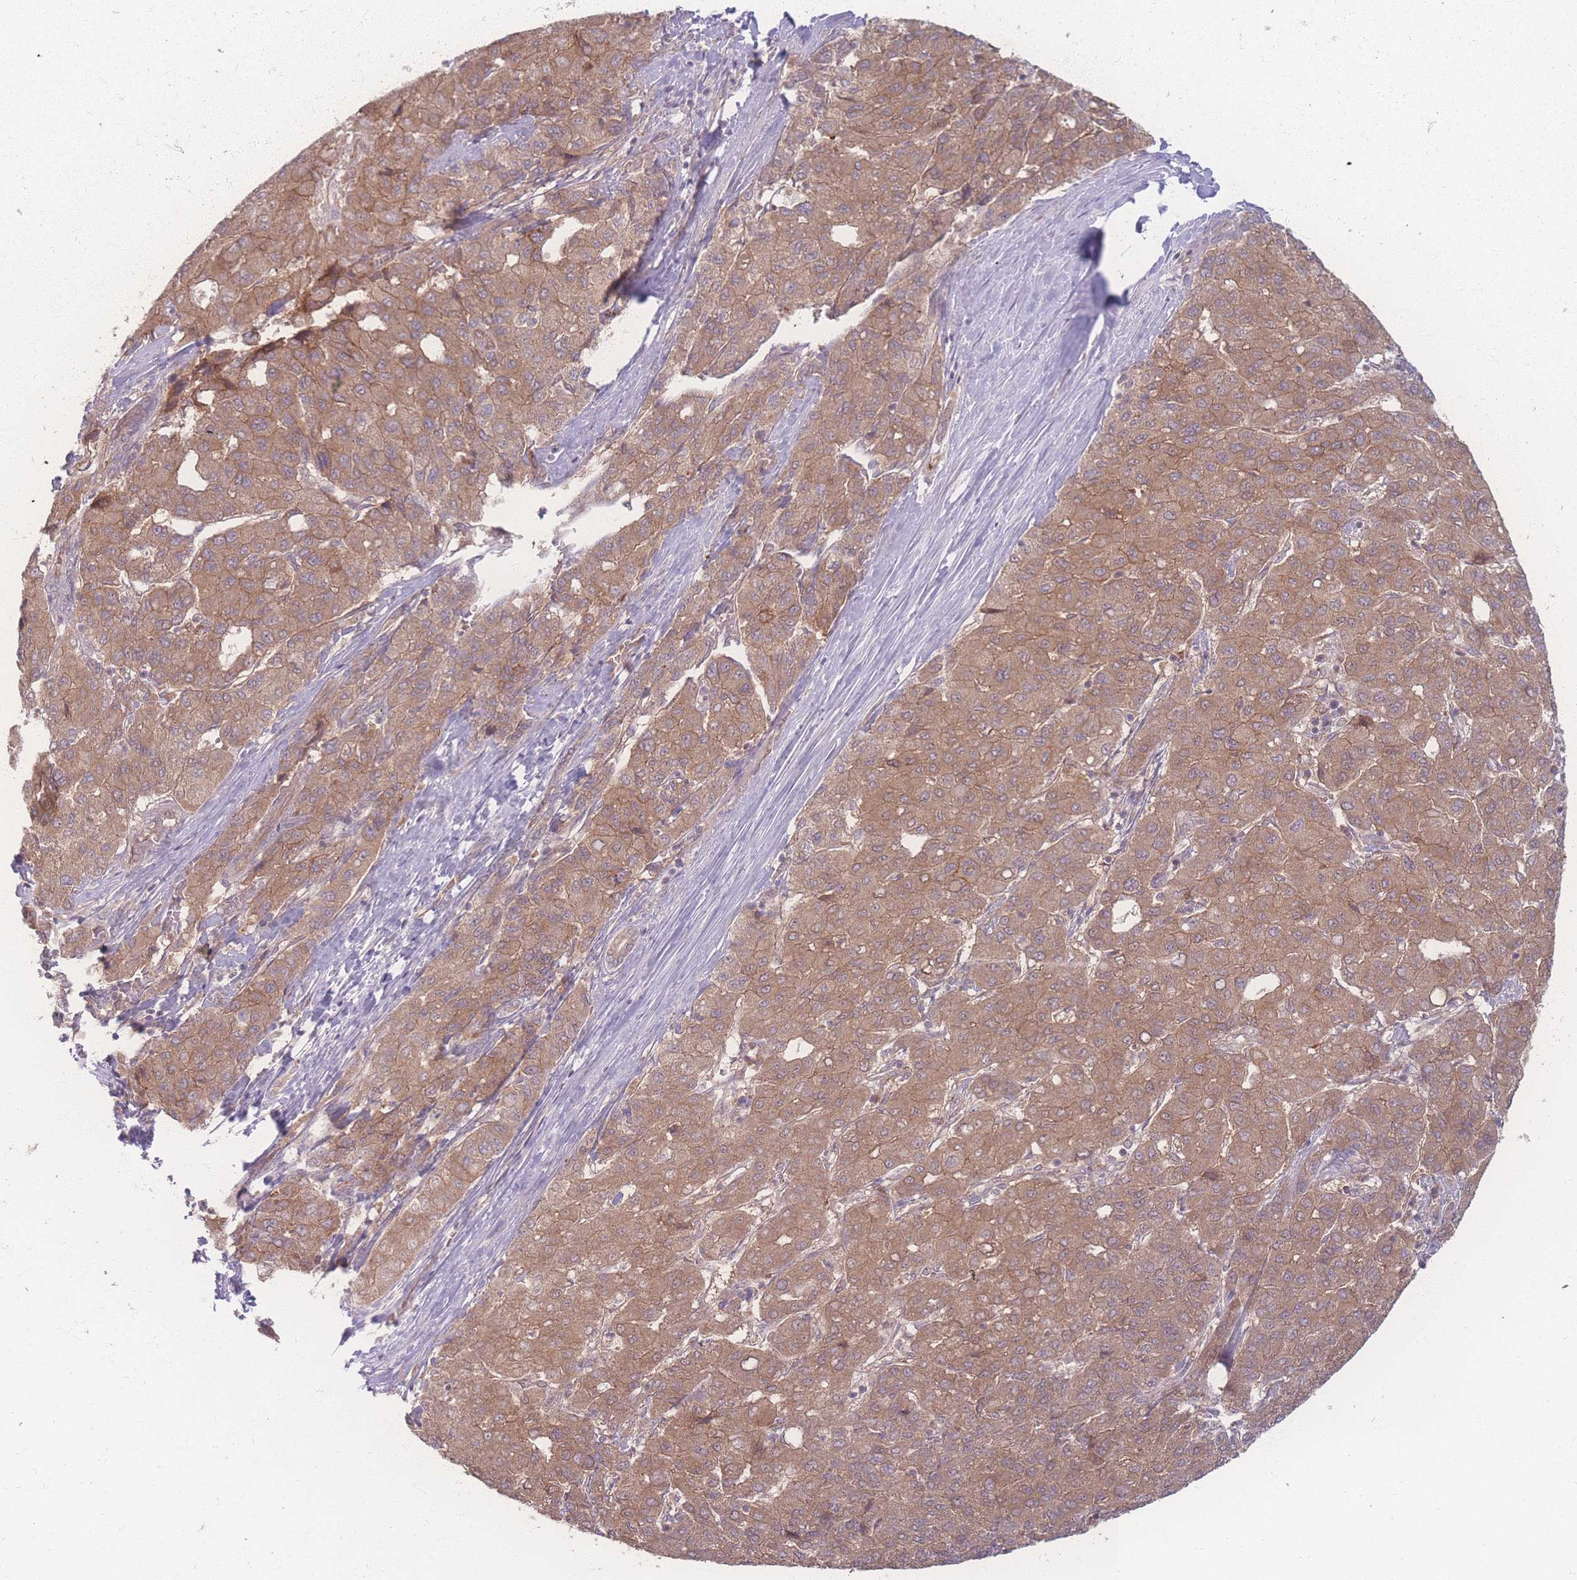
{"staining": {"intensity": "moderate", "quantity": ">75%", "location": "cytoplasmic/membranous"}, "tissue": "liver cancer", "cell_type": "Tumor cells", "image_type": "cancer", "snomed": [{"axis": "morphology", "description": "Carcinoma, Hepatocellular, NOS"}, {"axis": "topography", "description": "Liver"}], "caption": "Moderate cytoplasmic/membranous positivity is identified in approximately >75% of tumor cells in liver cancer (hepatocellular carcinoma).", "gene": "INSR", "patient": {"sex": "male", "age": 65}}